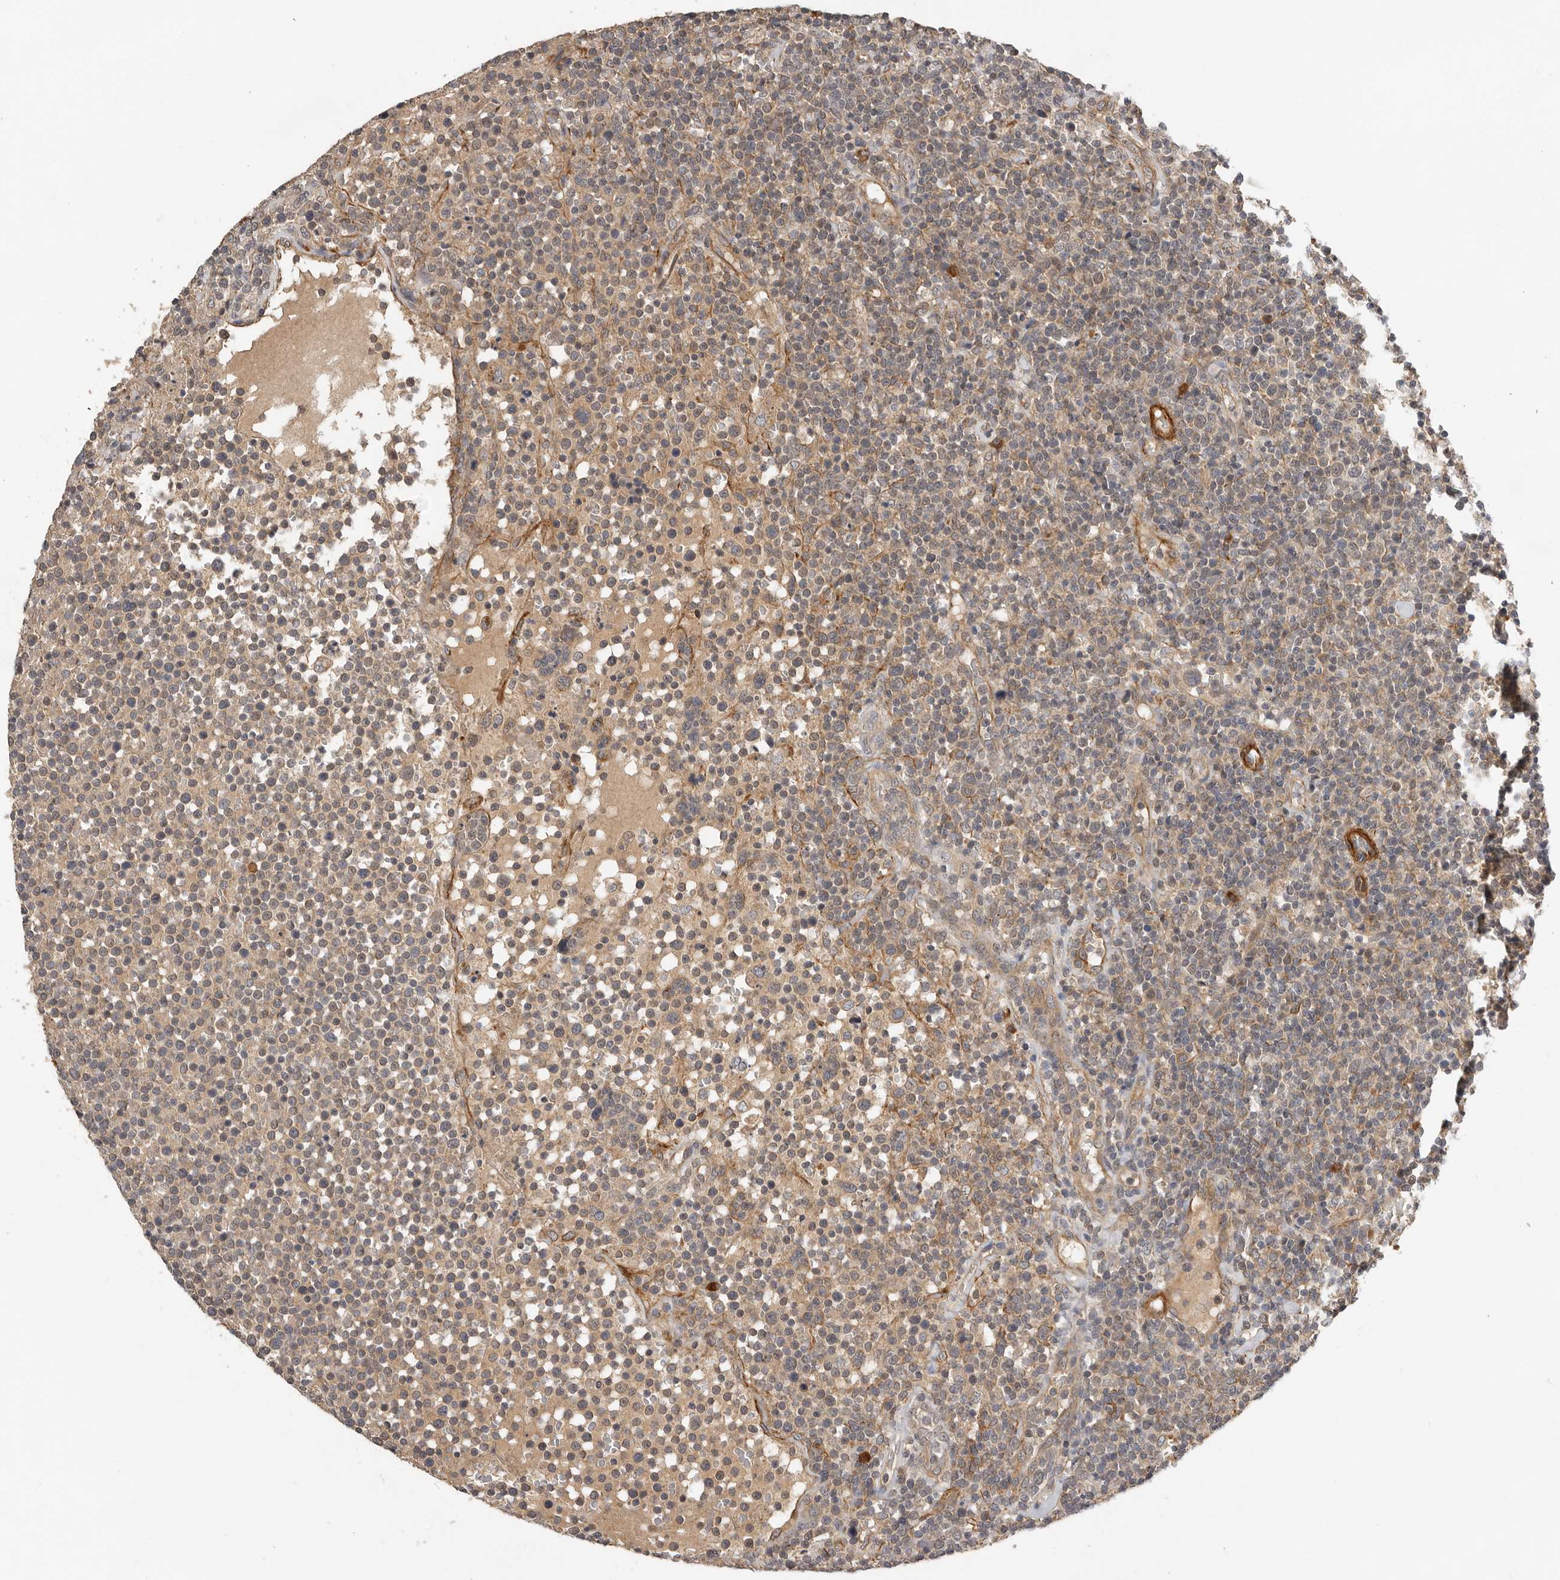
{"staining": {"intensity": "weak", "quantity": "<25%", "location": "cytoplasmic/membranous"}, "tissue": "lymphoma", "cell_type": "Tumor cells", "image_type": "cancer", "snomed": [{"axis": "morphology", "description": "Malignant lymphoma, non-Hodgkin's type, High grade"}, {"axis": "topography", "description": "Lymph node"}], "caption": "The IHC image has no significant expression in tumor cells of lymphoma tissue.", "gene": "RNF157", "patient": {"sex": "male", "age": 61}}